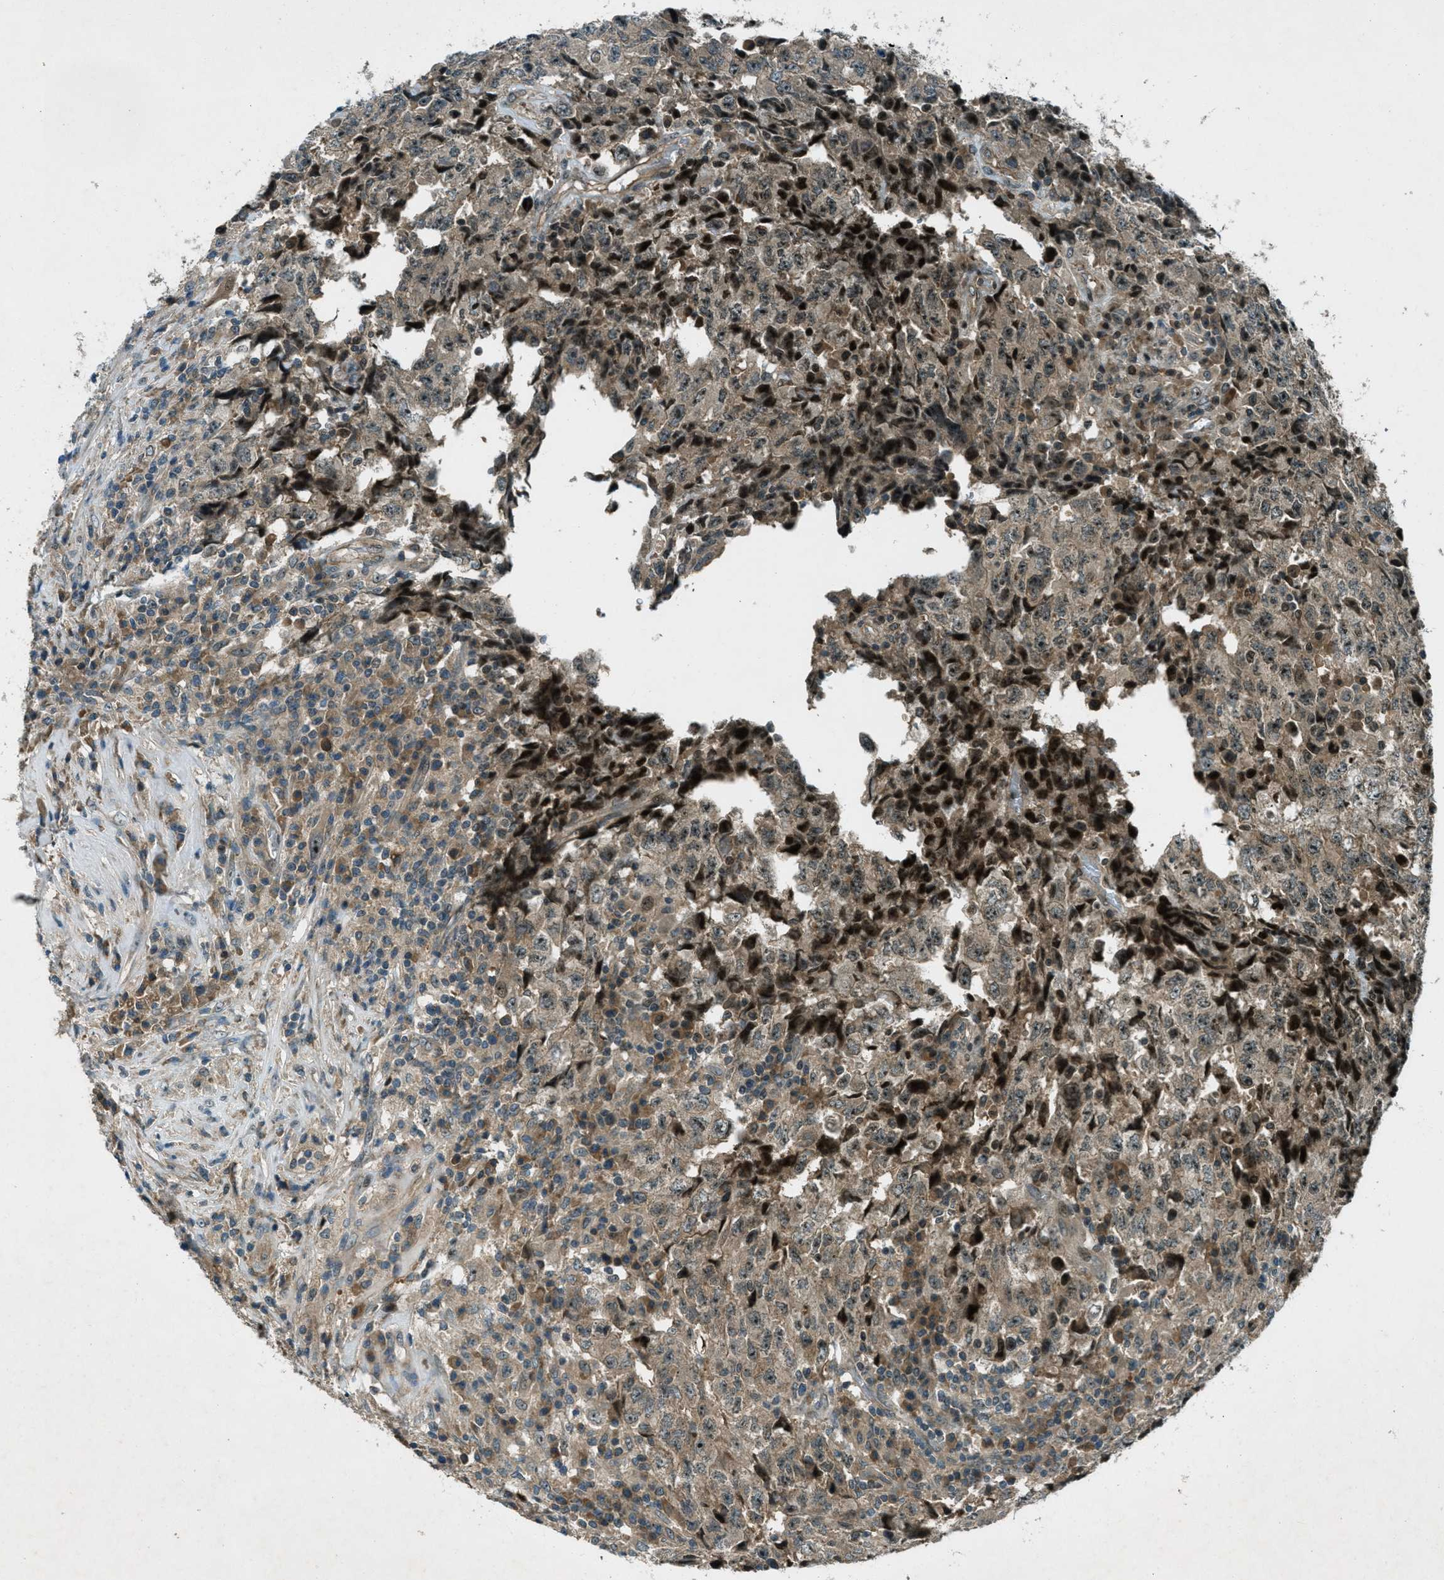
{"staining": {"intensity": "weak", "quantity": ">75%", "location": "cytoplasmic/membranous"}, "tissue": "testis cancer", "cell_type": "Tumor cells", "image_type": "cancer", "snomed": [{"axis": "morphology", "description": "Necrosis, NOS"}, {"axis": "morphology", "description": "Carcinoma, Embryonal, NOS"}, {"axis": "topography", "description": "Testis"}], "caption": "High-power microscopy captured an immunohistochemistry (IHC) image of testis cancer (embryonal carcinoma), revealing weak cytoplasmic/membranous expression in approximately >75% of tumor cells.", "gene": "STK11", "patient": {"sex": "male", "age": 19}}